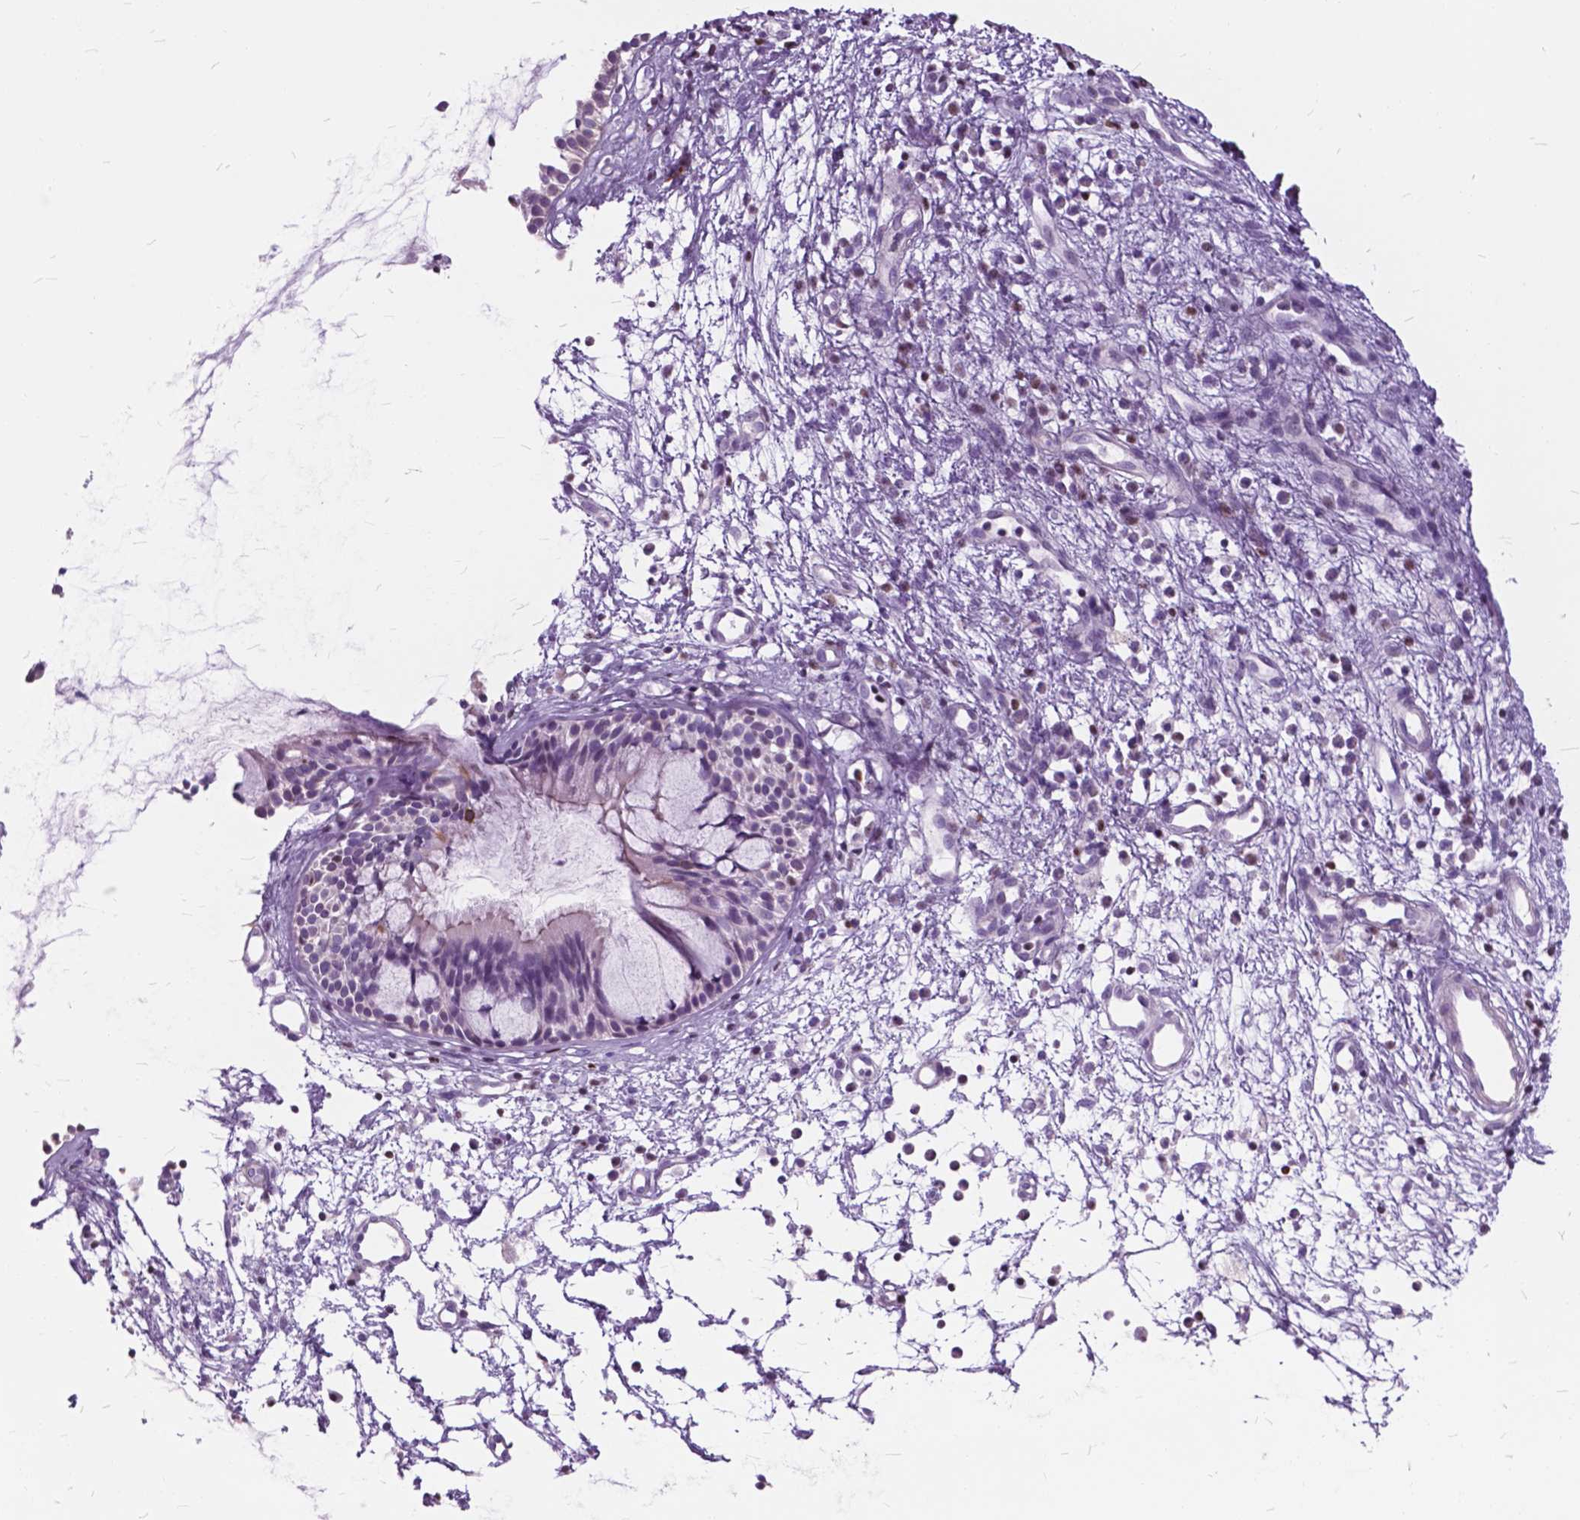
{"staining": {"intensity": "negative", "quantity": "none", "location": "none"}, "tissue": "nasopharynx", "cell_type": "Respiratory epithelial cells", "image_type": "normal", "snomed": [{"axis": "morphology", "description": "Normal tissue, NOS"}, {"axis": "topography", "description": "Nasopharynx"}], "caption": "This is an immunohistochemistry (IHC) image of normal human nasopharynx. There is no positivity in respiratory epithelial cells.", "gene": "SP140", "patient": {"sex": "male", "age": 77}}